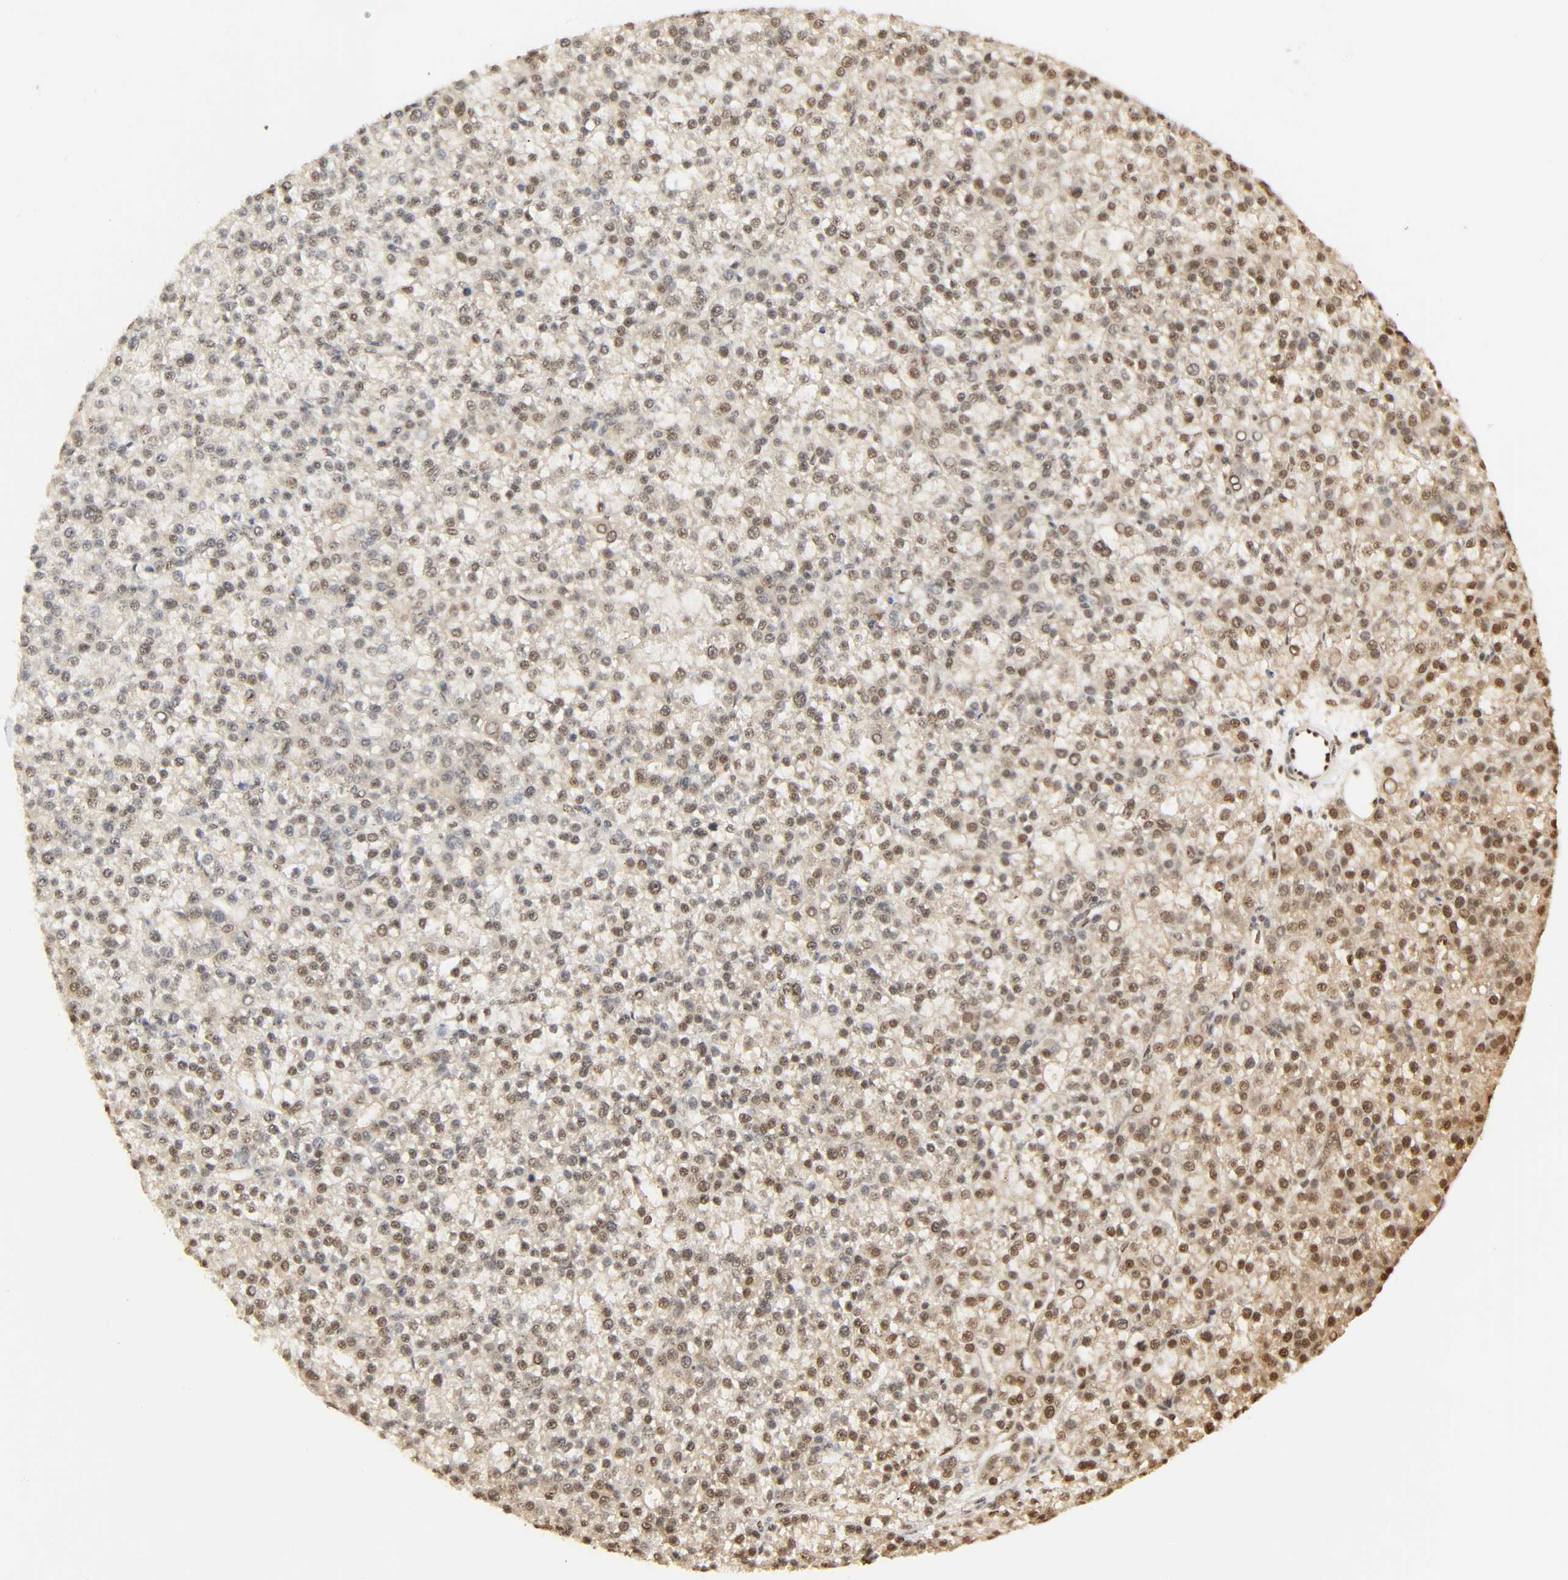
{"staining": {"intensity": "moderate", "quantity": "25%-75%", "location": "nuclear"}, "tissue": "liver cancer", "cell_type": "Tumor cells", "image_type": "cancer", "snomed": [{"axis": "morphology", "description": "Carcinoma, Hepatocellular, NOS"}, {"axis": "topography", "description": "Liver"}], "caption": "DAB (3,3'-diaminobenzidine) immunohistochemical staining of liver cancer displays moderate nuclear protein expression in approximately 25%-75% of tumor cells. (Stains: DAB (3,3'-diaminobenzidine) in brown, nuclei in blue, Microscopy: brightfield microscopy at high magnification).", "gene": "UBC", "patient": {"sex": "female", "age": 58}}